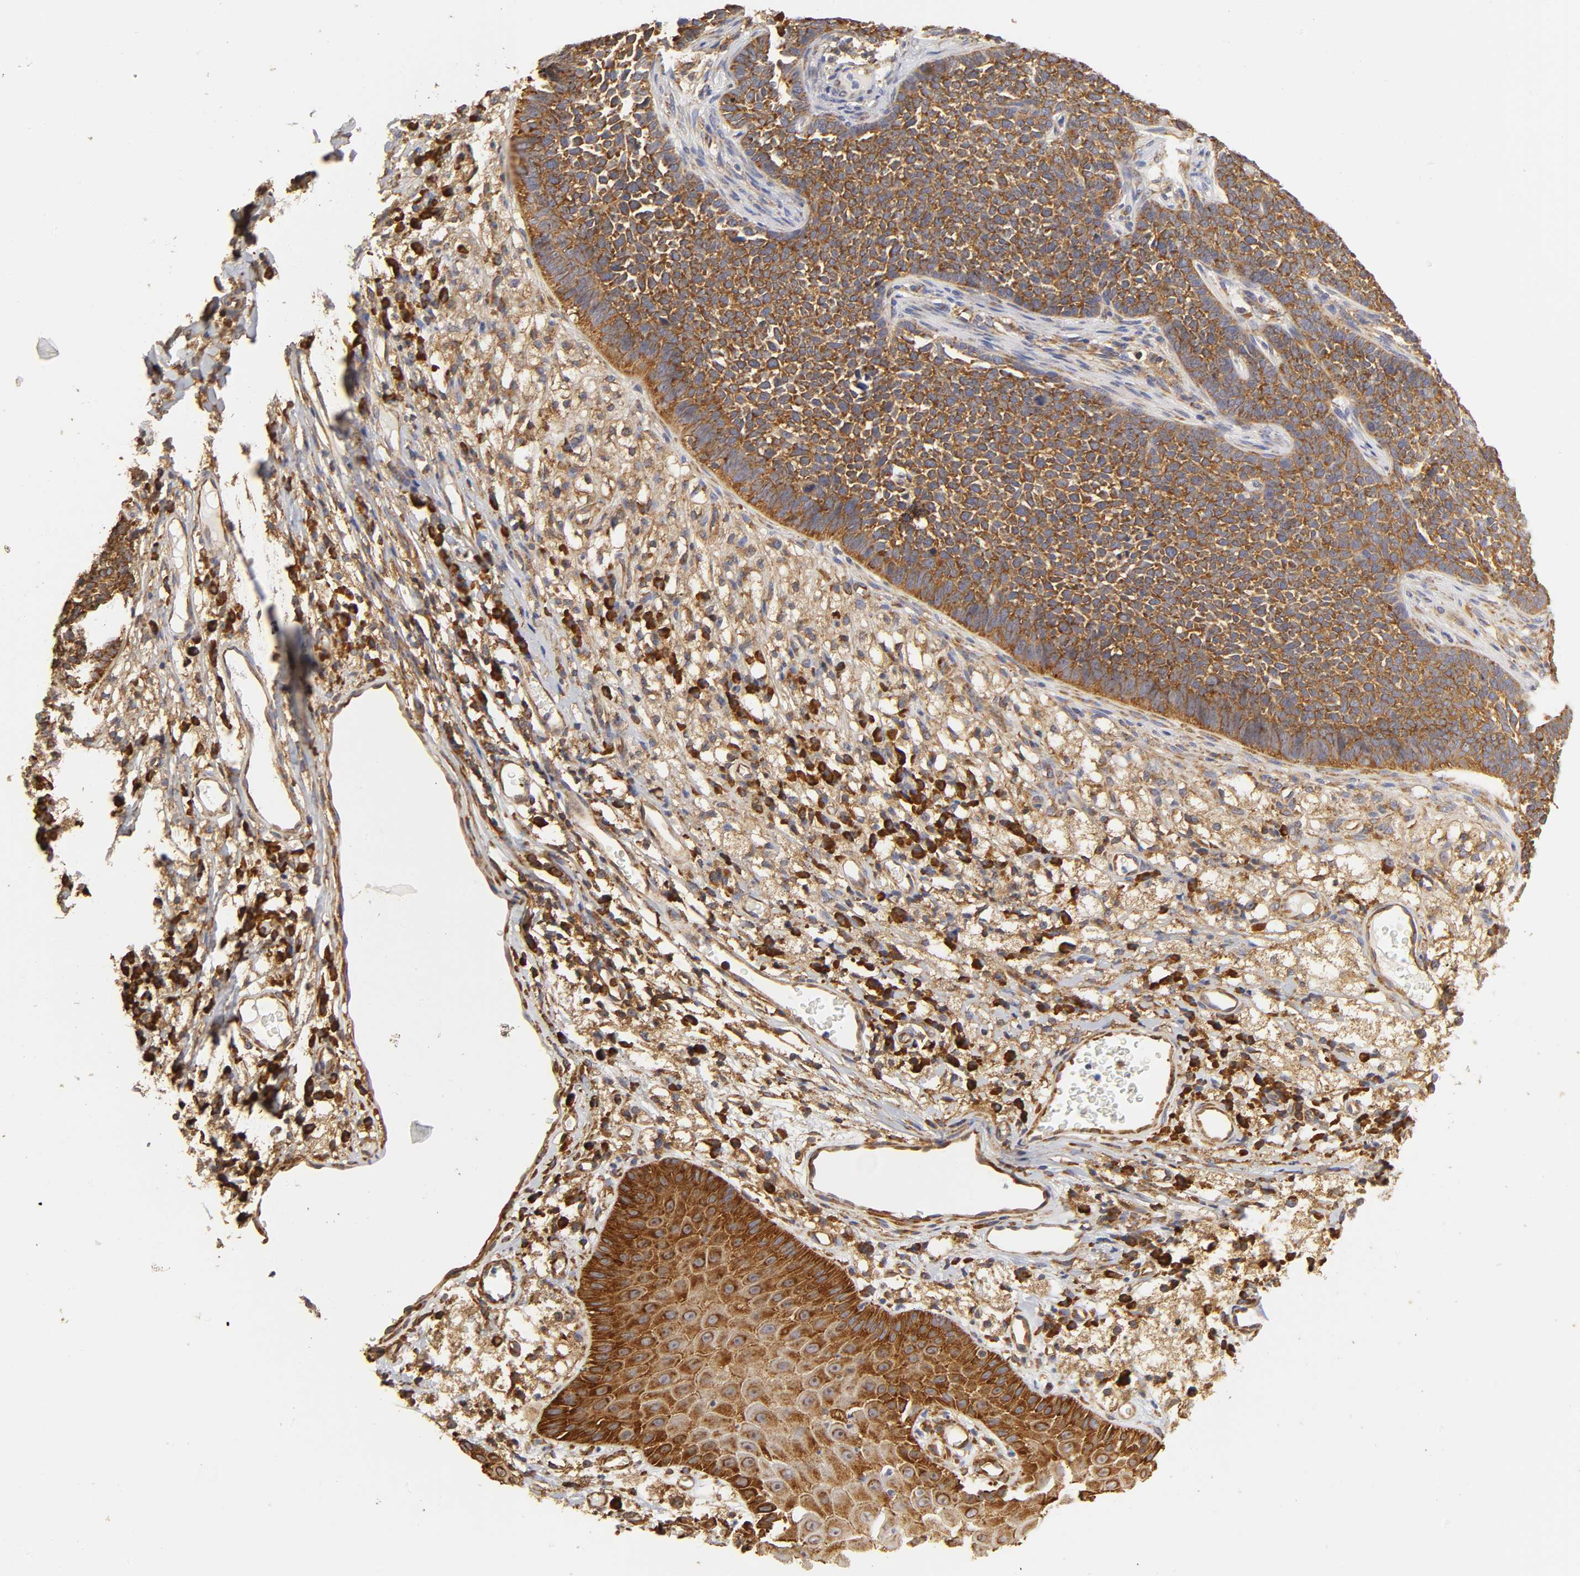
{"staining": {"intensity": "strong", "quantity": ">75%", "location": "cytoplasmic/membranous"}, "tissue": "skin cancer", "cell_type": "Tumor cells", "image_type": "cancer", "snomed": [{"axis": "morphology", "description": "Basal cell carcinoma"}, {"axis": "topography", "description": "Skin"}], "caption": "The micrograph exhibits immunohistochemical staining of basal cell carcinoma (skin). There is strong cytoplasmic/membranous expression is present in approximately >75% of tumor cells. (Brightfield microscopy of DAB IHC at high magnification).", "gene": "RPL14", "patient": {"sex": "female", "age": 84}}